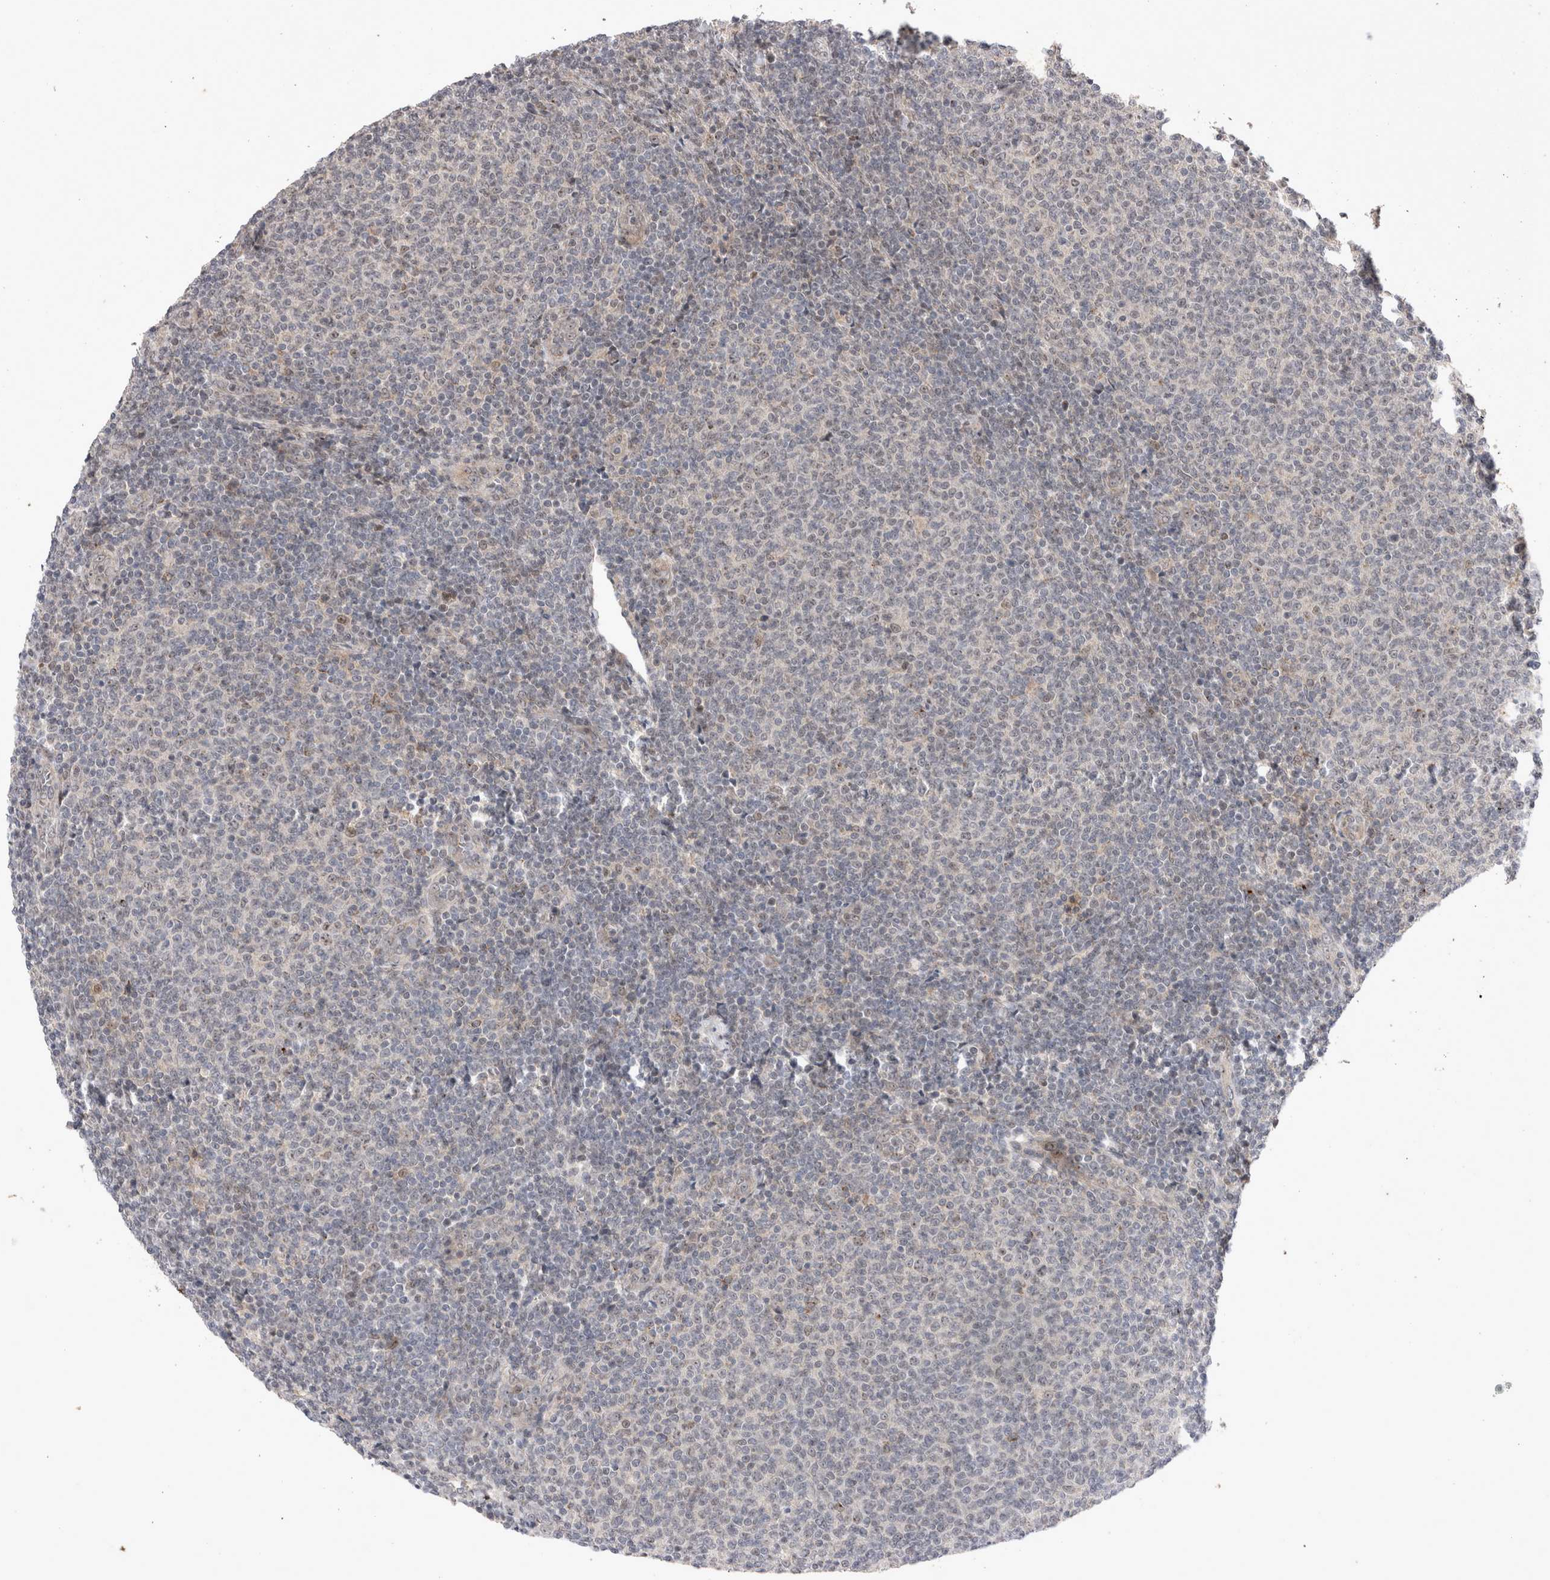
{"staining": {"intensity": "weak", "quantity": "<25%", "location": "nuclear"}, "tissue": "lymphoma", "cell_type": "Tumor cells", "image_type": "cancer", "snomed": [{"axis": "morphology", "description": "Malignant lymphoma, non-Hodgkin's type, Low grade"}, {"axis": "topography", "description": "Lymph node"}], "caption": "Immunohistochemical staining of human lymphoma displays no significant staining in tumor cells.", "gene": "STK11", "patient": {"sex": "male", "age": 66}}